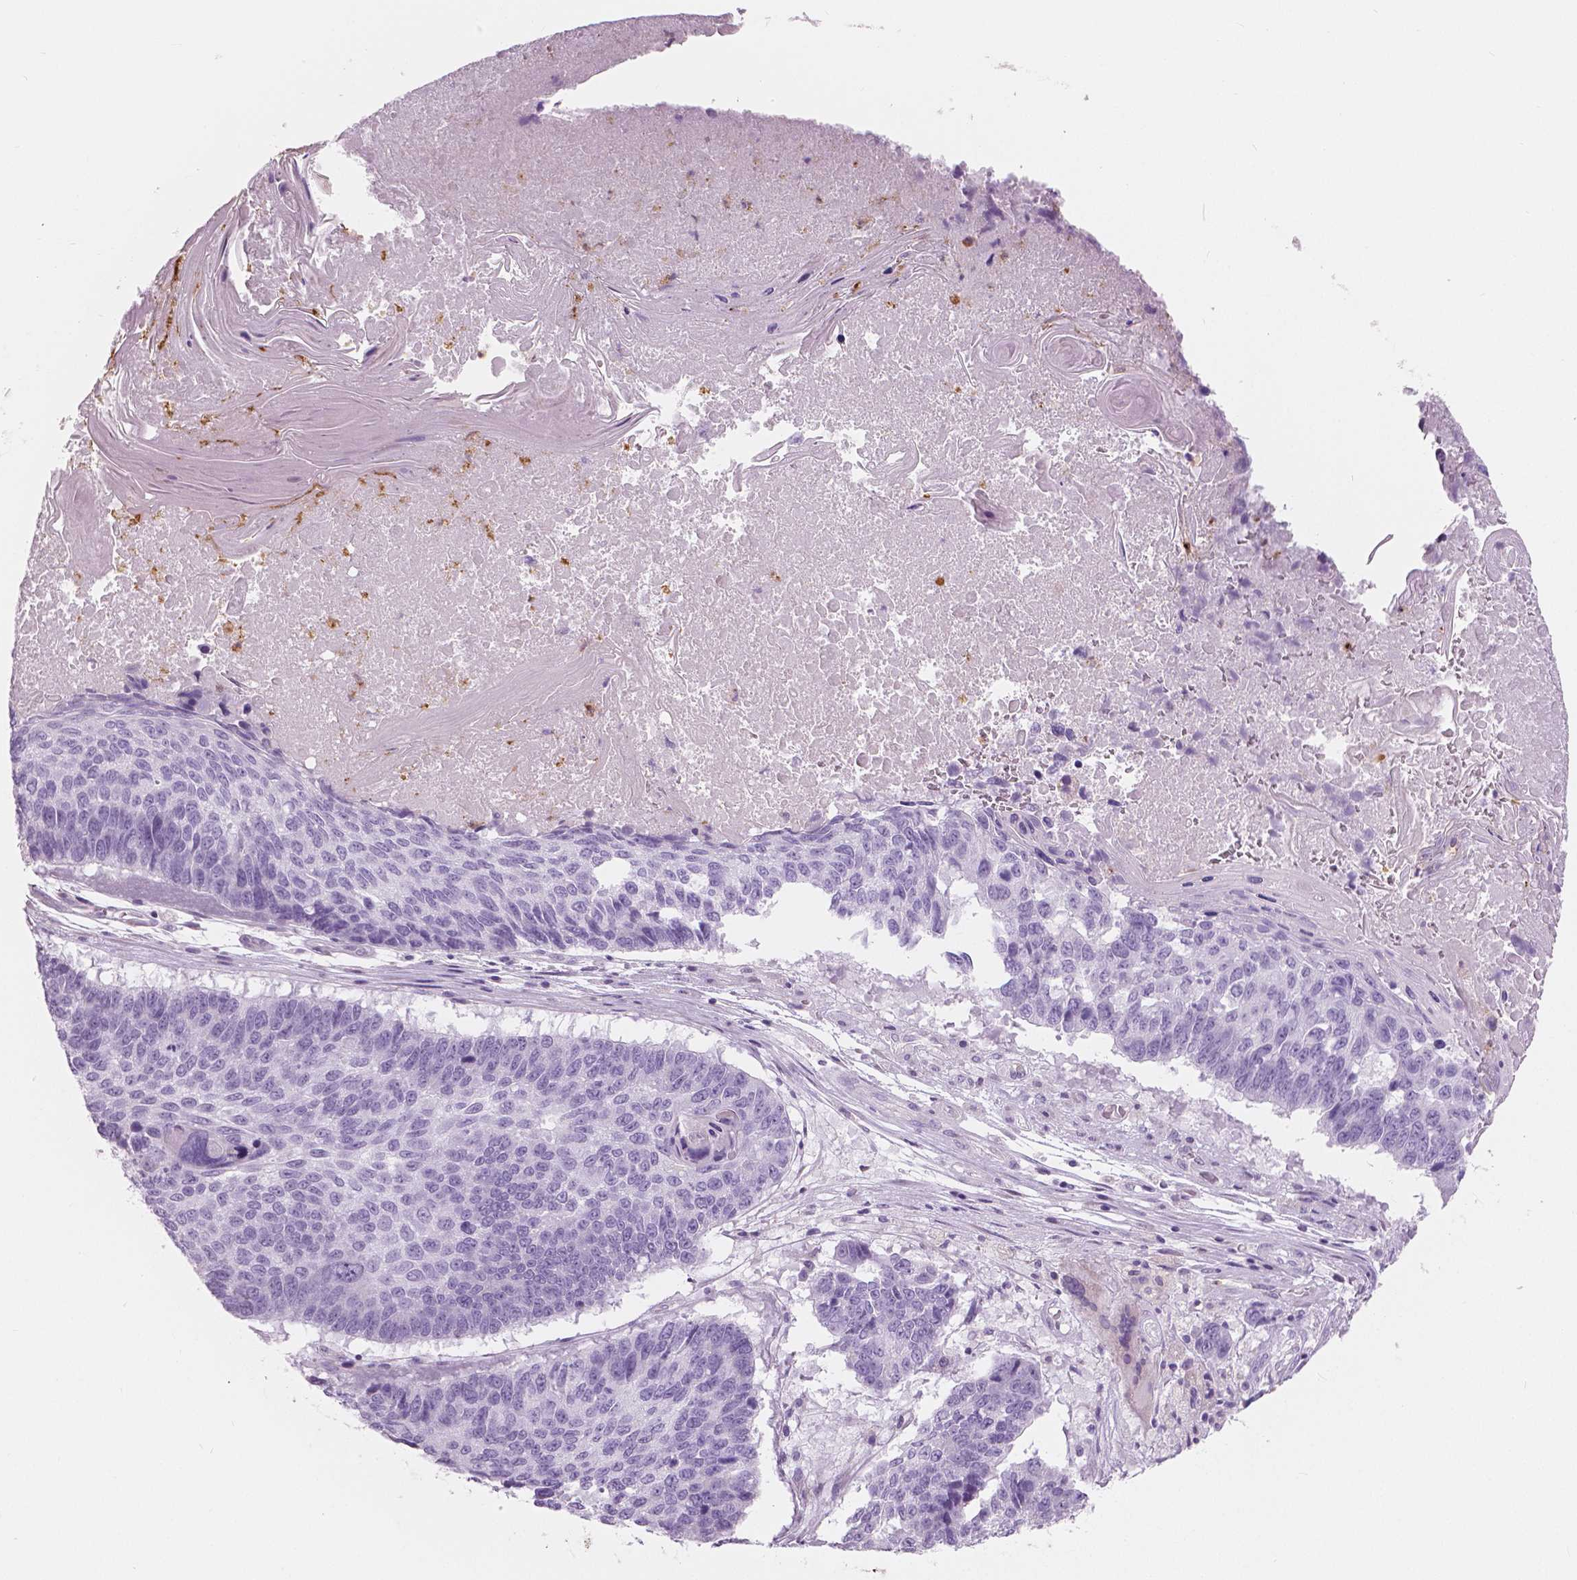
{"staining": {"intensity": "negative", "quantity": "none", "location": "none"}, "tissue": "lung cancer", "cell_type": "Tumor cells", "image_type": "cancer", "snomed": [{"axis": "morphology", "description": "Squamous cell carcinoma, NOS"}, {"axis": "topography", "description": "Lung"}], "caption": "There is no significant expression in tumor cells of lung cancer.", "gene": "CXCR2", "patient": {"sex": "male", "age": 73}}